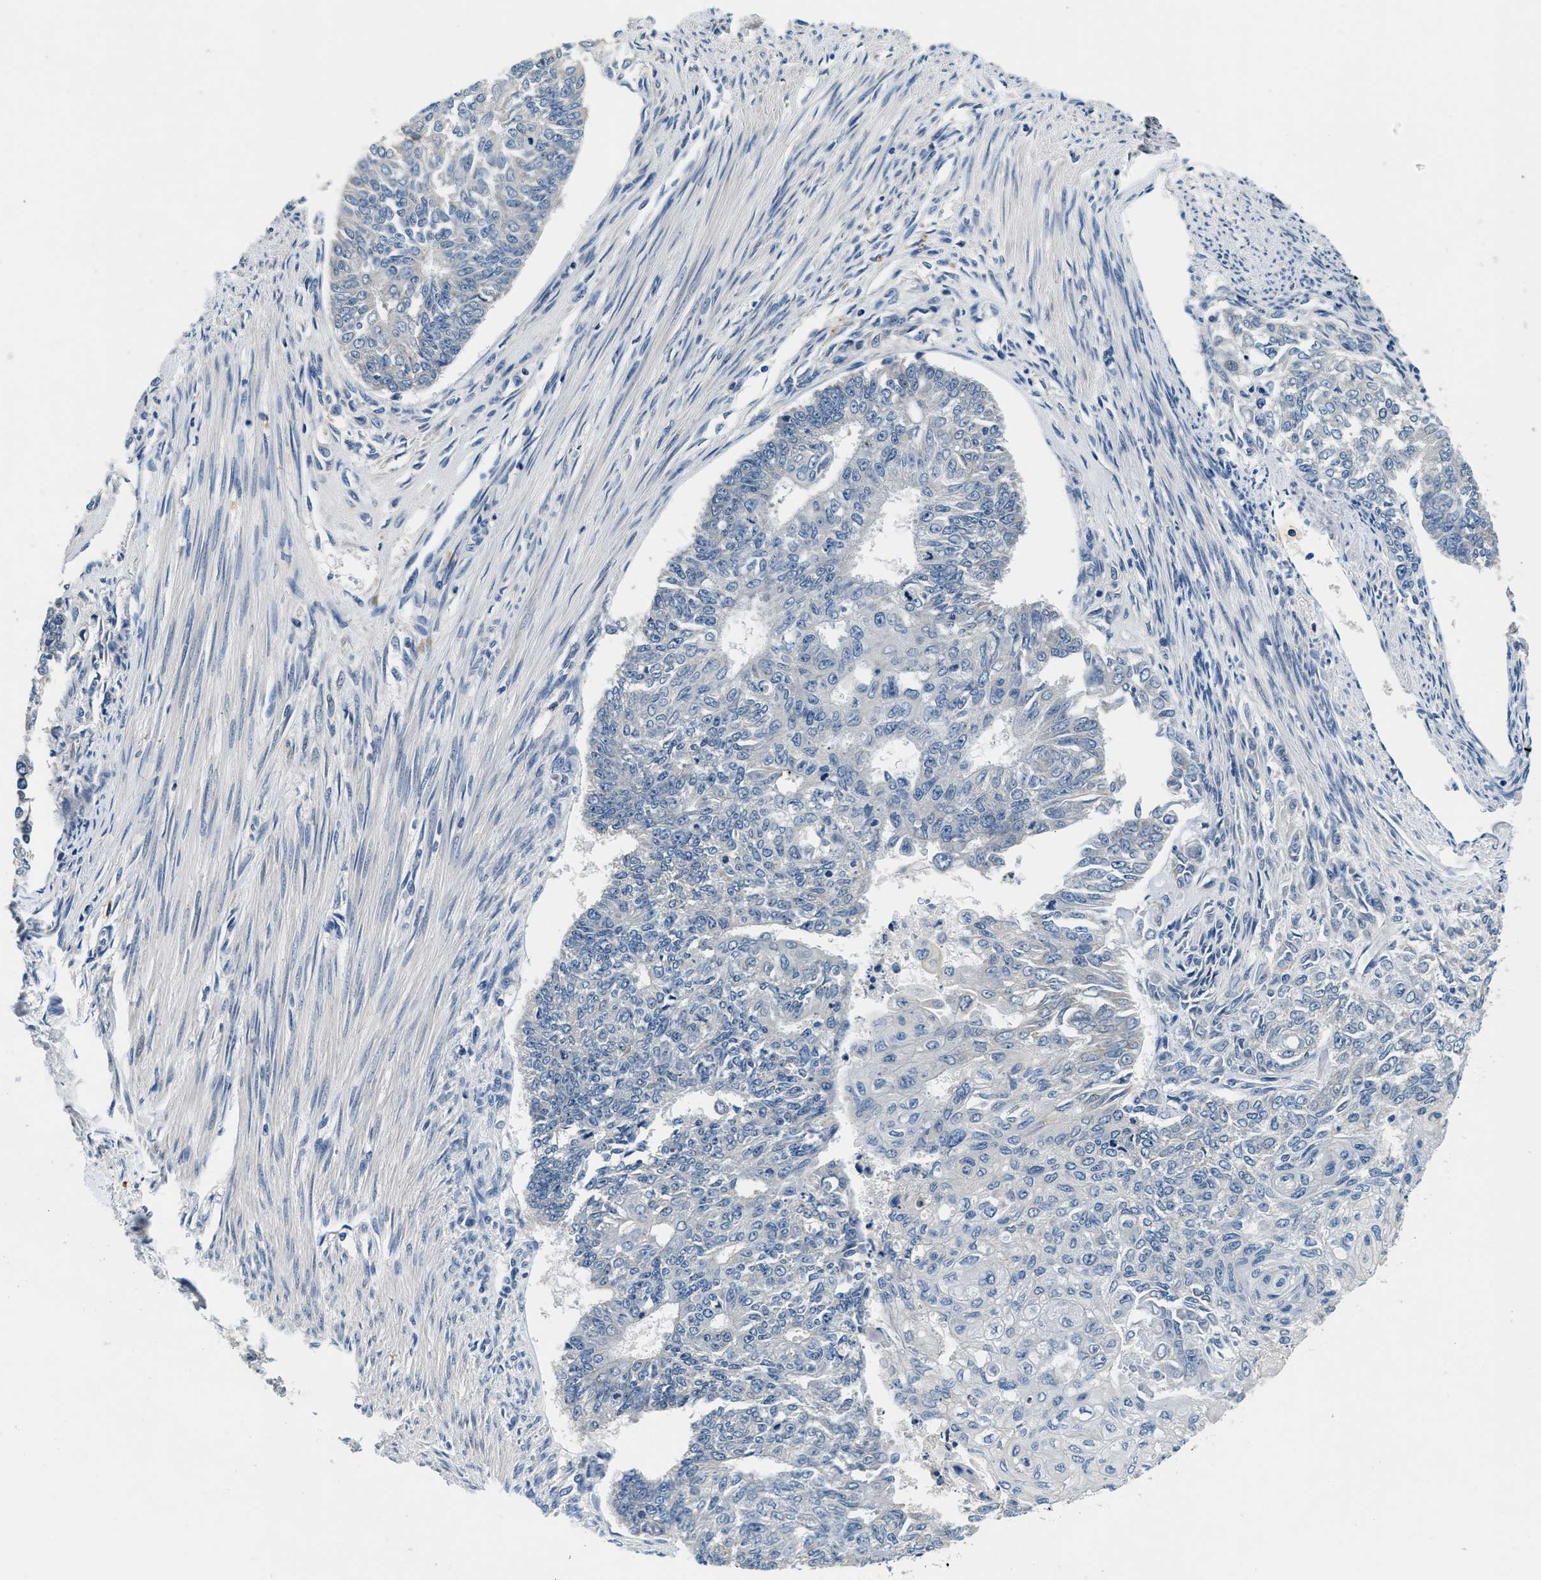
{"staining": {"intensity": "negative", "quantity": "none", "location": "none"}, "tissue": "endometrial cancer", "cell_type": "Tumor cells", "image_type": "cancer", "snomed": [{"axis": "morphology", "description": "Adenocarcinoma, NOS"}, {"axis": "topography", "description": "Endometrium"}], "caption": "The immunohistochemistry (IHC) micrograph has no significant positivity in tumor cells of adenocarcinoma (endometrial) tissue.", "gene": "ALDH3A2", "patient": {"sex": "female", "age": 32}}